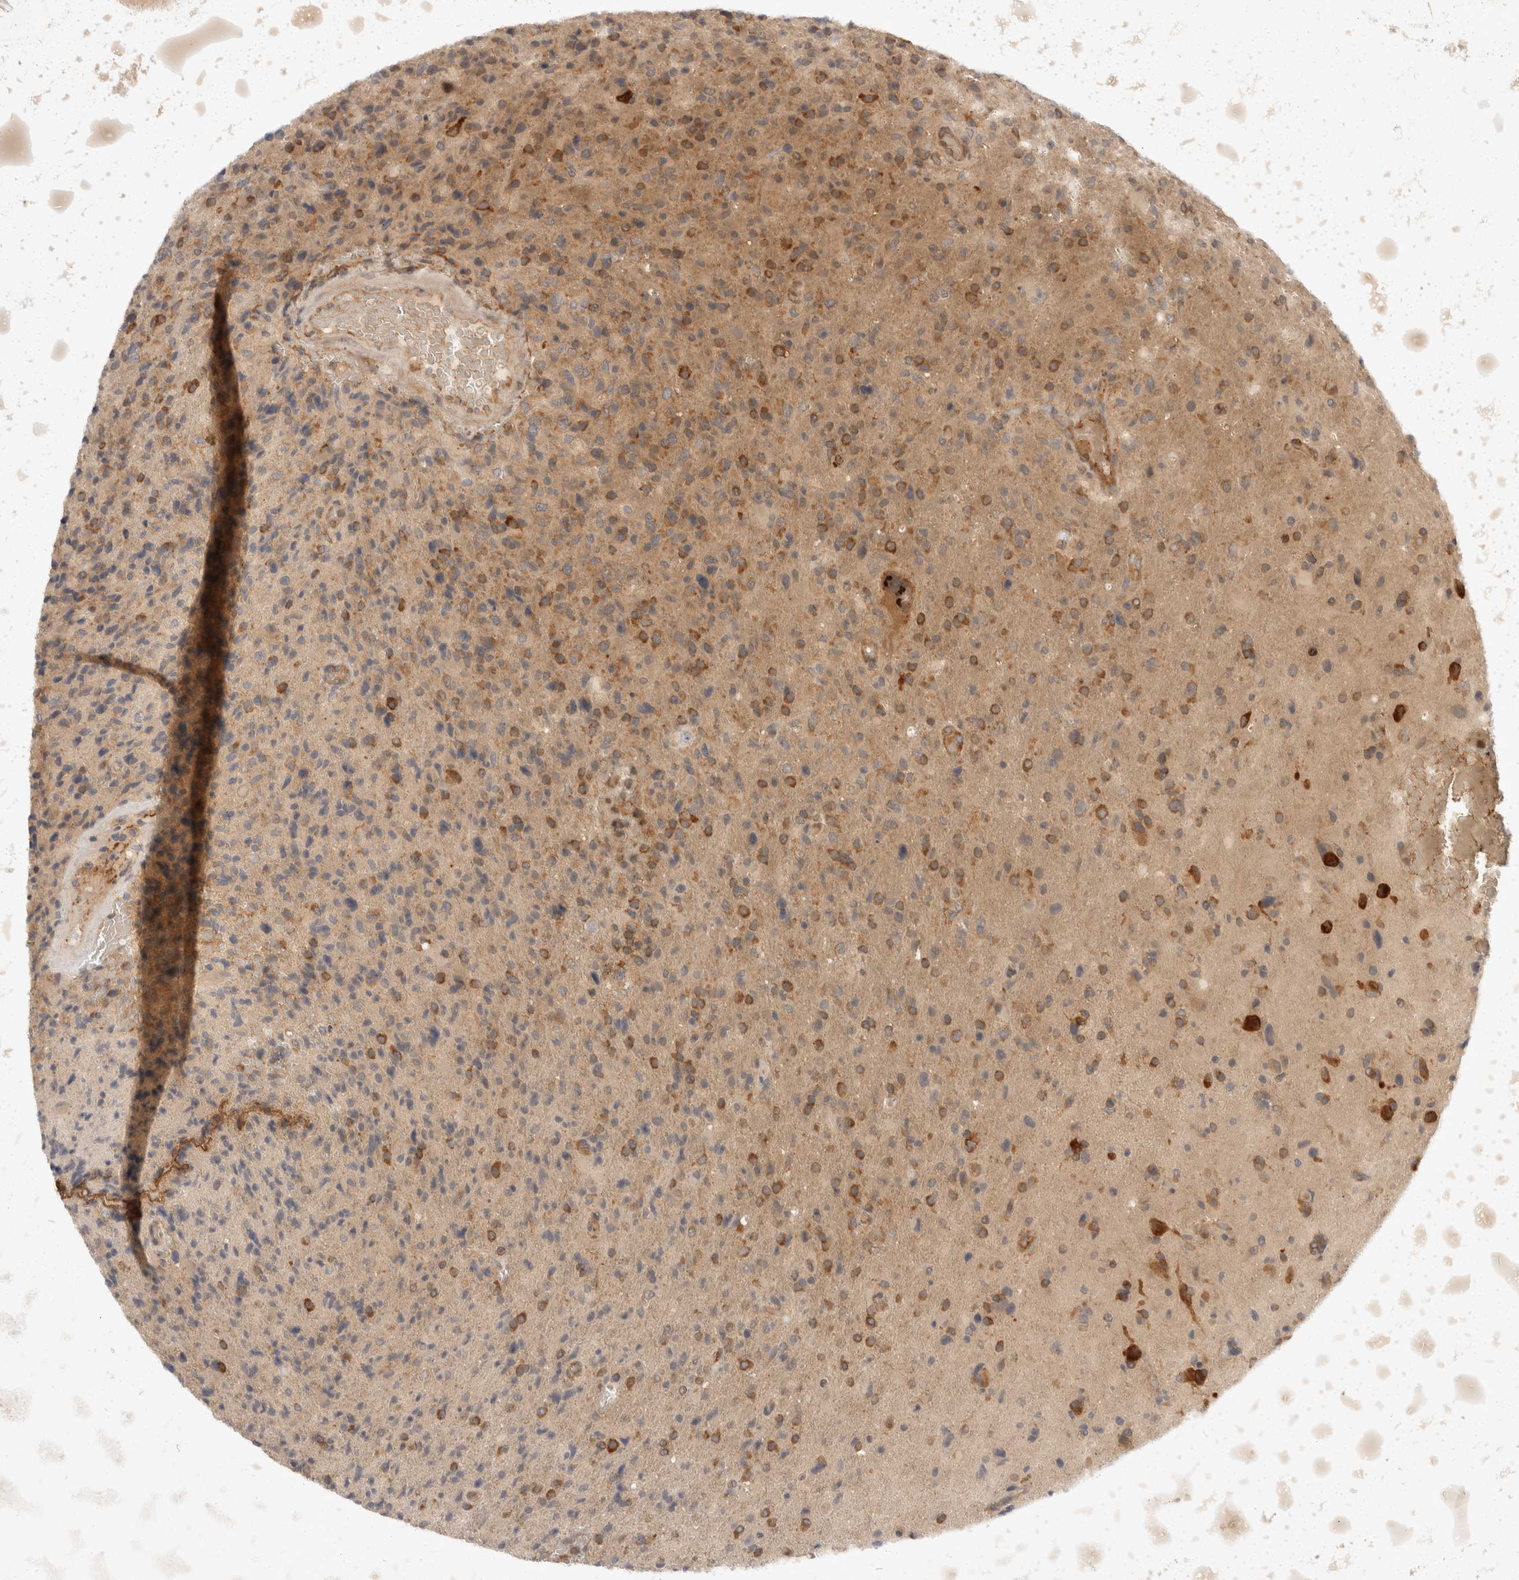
{"staining": {"intensity": "weak", "quantity": ">75%", "location": "cytoplasmic/membranous"}, "tissue": "glioma", "cell_type": "Tumor cells", "image_type": "cancer", "snomed": [{"axis": "morphology", "description": "Glioma, malignant, High grade"}, {"axis": "topography", "description": "Brain"}], "caption": "Tumor cells display weak cytoplasmic/membranous expression in about >75% of cells in glioma.", "gene": "EIF4G3", "patient": {"sex": "male", "age": 72}}